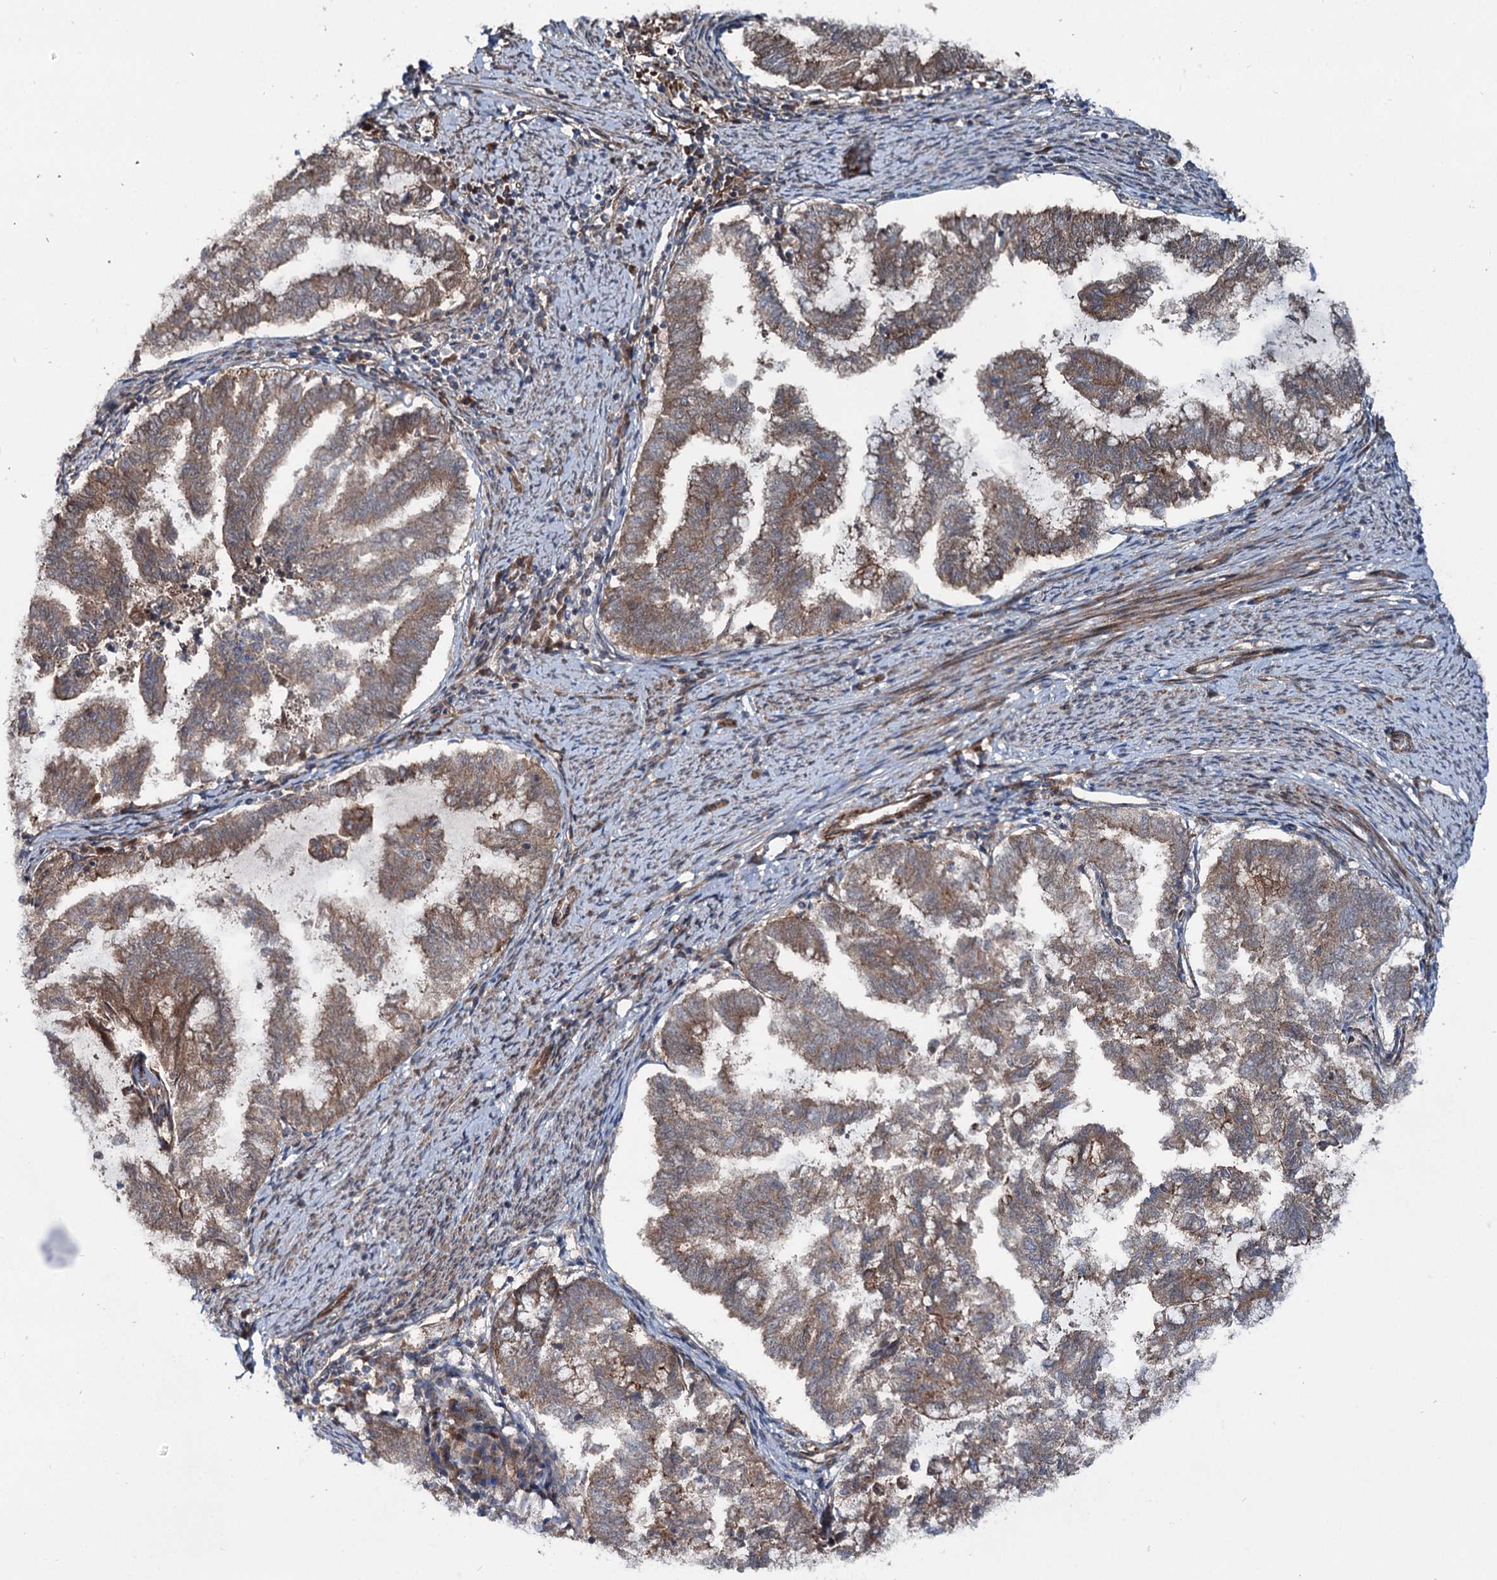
{"staining": {"intensity": "moderate", "quantity": "25%-75%", "location": "cytoplasmic/membranous"}, "tissue": "endometrial cancer", "cell_type": "Tumor cells", "image_type": "cancer", "snomed": [{"axis": "morphology", "description": "Adenocarcinoma, NOS"}, {"axis": "topography", "description": "Endometrium"}], "caption": "Endometrial cancer (adenocarcinoma) stained with immunohistochemistry shows moderate cytoplasmic/membranous staining in about 25%-75% of tumor cells.", "gene": "ADGRG4", "patient": {"sex": "female", "age": 79}}